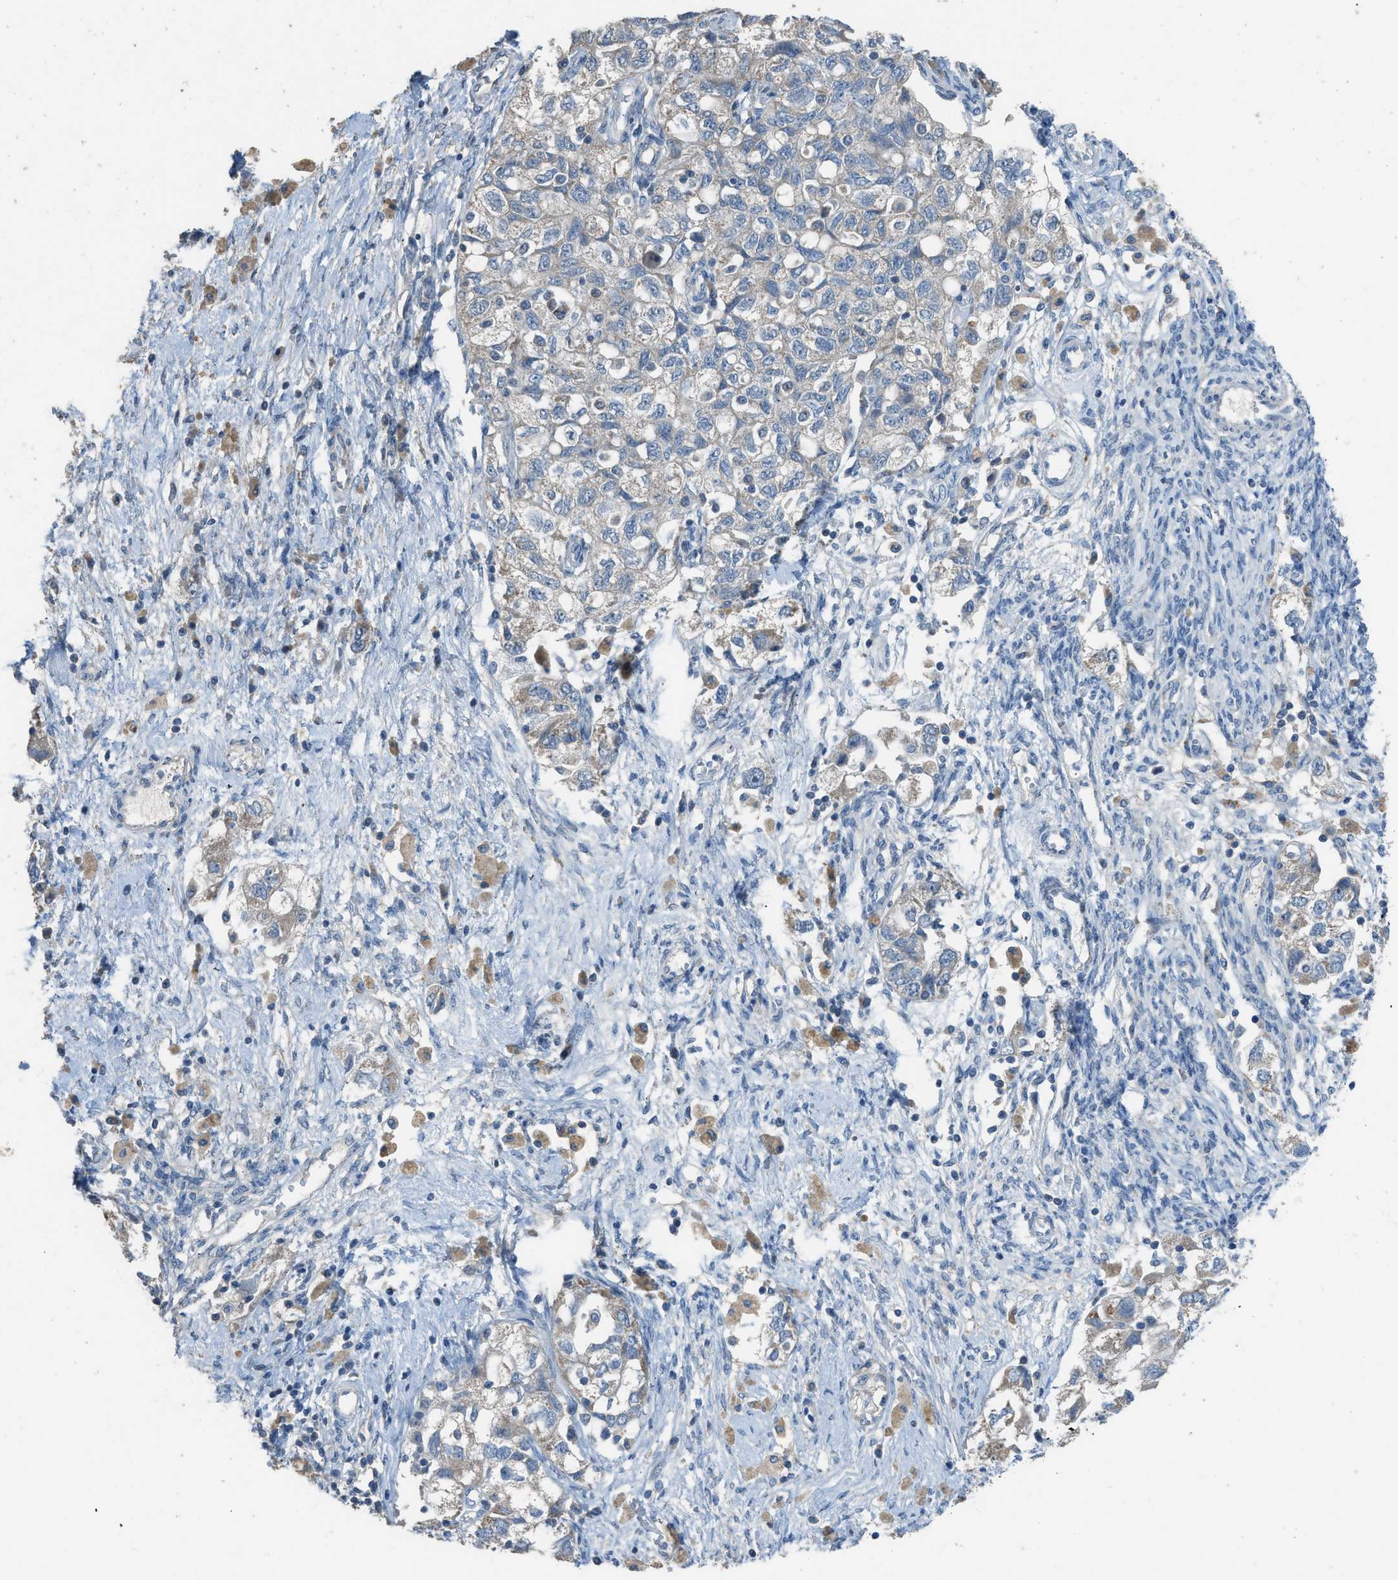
{"staining": {"intensity": "weak", "quantity": ">75%", "location": "cytoplasmic/membranous"}, "tissue": "ovarian cancer", "cell_type": "Tumor cells", "image_type": "cancer", "snomed": [{"axis": "morphology", "description": "Carcinoma, NOS"}, {"axis": "morphology", "description": "Cystadenocarcinoma, serous, NOS"}, {"axis": "topography", "description": "Ovary"}], "caption": "Human ovarian cancer stained with a brown dye displays weak cytoplasmic/membranous positive expression in about >75% of tumor cells.", "gene": "TIMD4", "patient": {"sex": "female", "age": 69}}